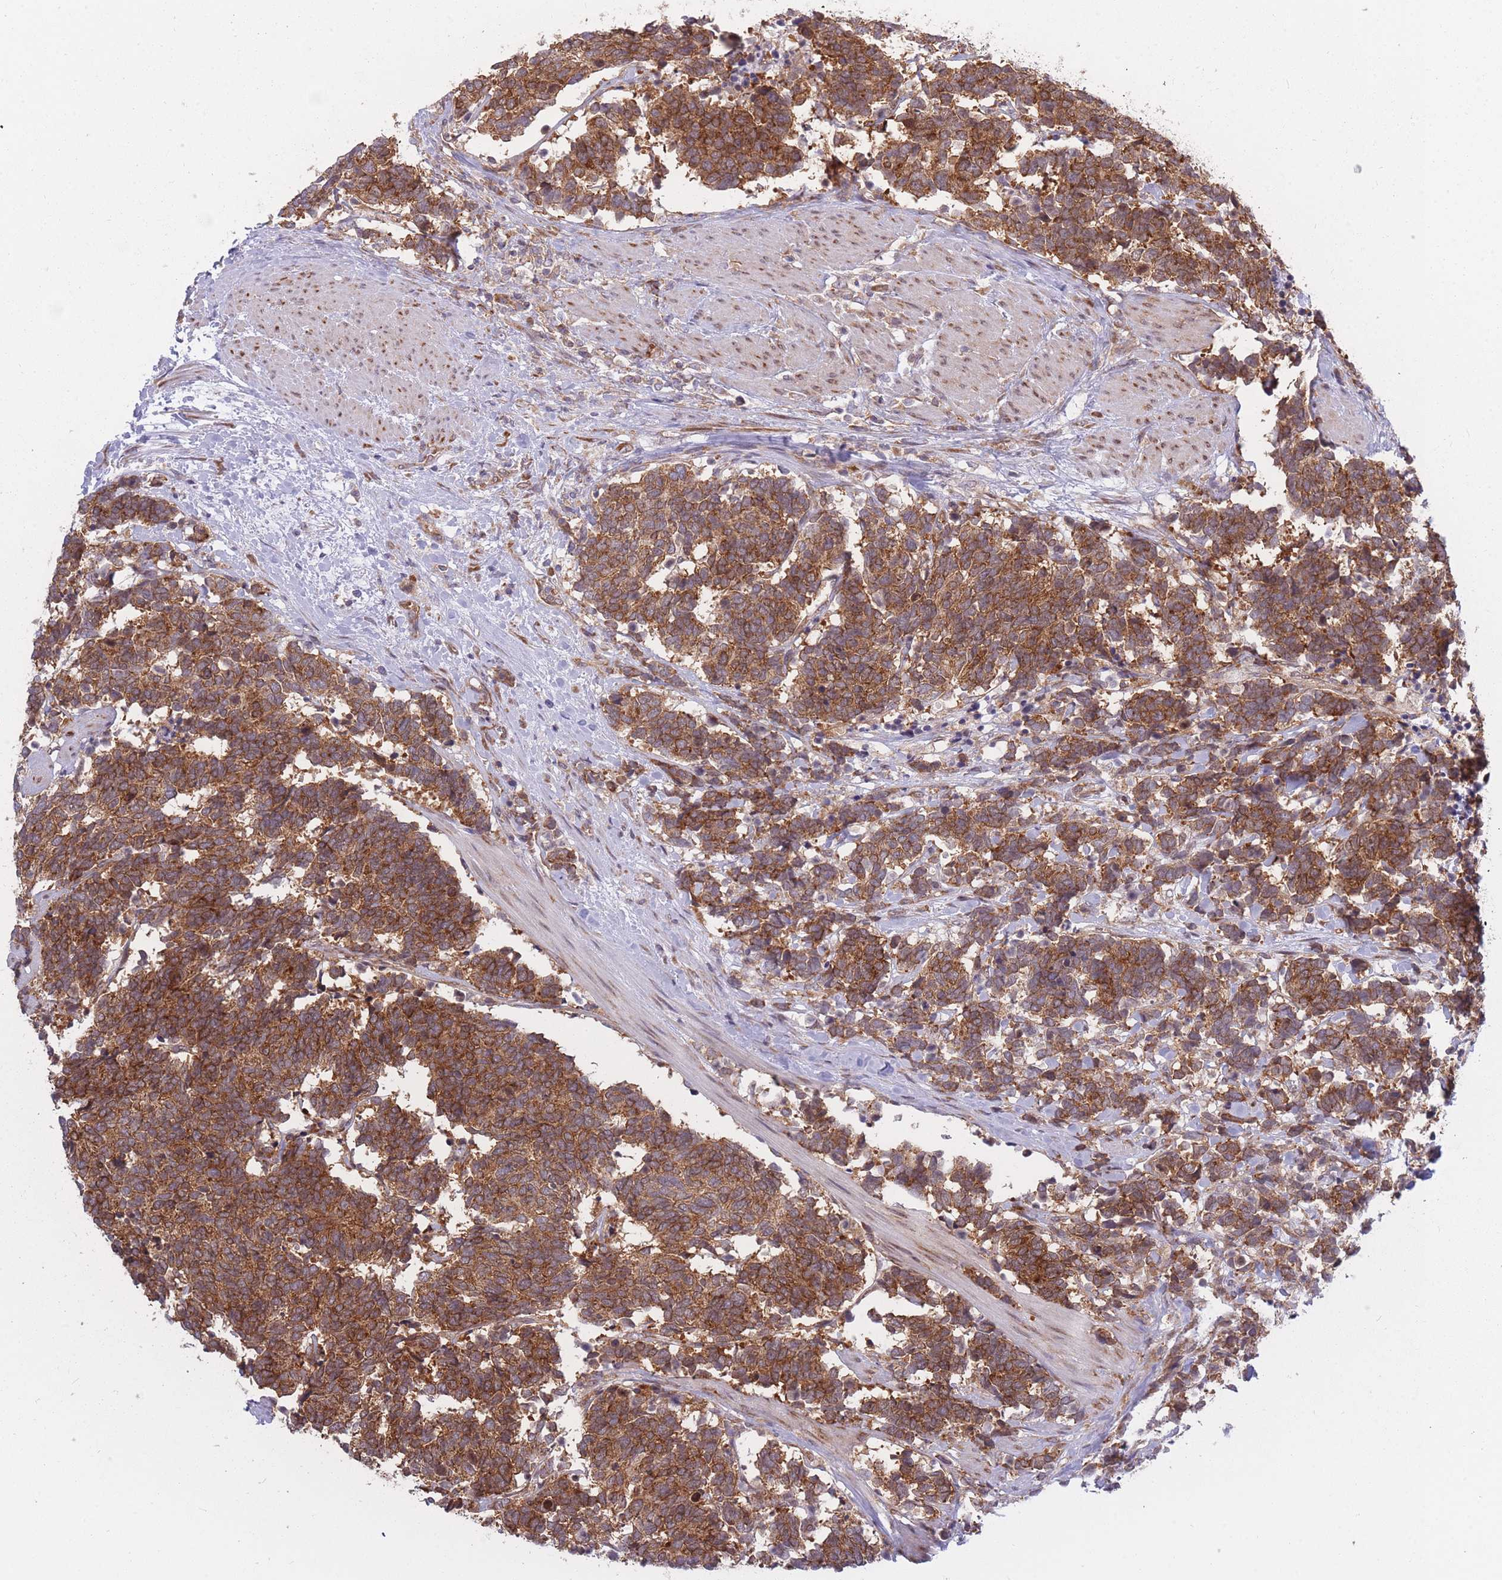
{"staining": {"intensity": "strong", "quantity": ">75%", "location": "cytoplasmic/membranous"}, "tissue": "carcinoid", "cell_type": "Tumor cells", "image_type": "cancer", "snomed": [{"axis": "morphology", "description": "Carcinoma, NOS"}, {"axis": "morphology", "description": "Carcinoid, malignant, NOS"}, {"axis": "topography", "description": "Prostate"}], "caption": "The immunohistochemical stain shows strong cytoplasmic/membranous staining in tumor cells of carcinoid tissue. (DAB IHC with brightfield microscopy, high magnification).", "gene": "CCDC124", "patient": {"sex": "male", "age": 57}}